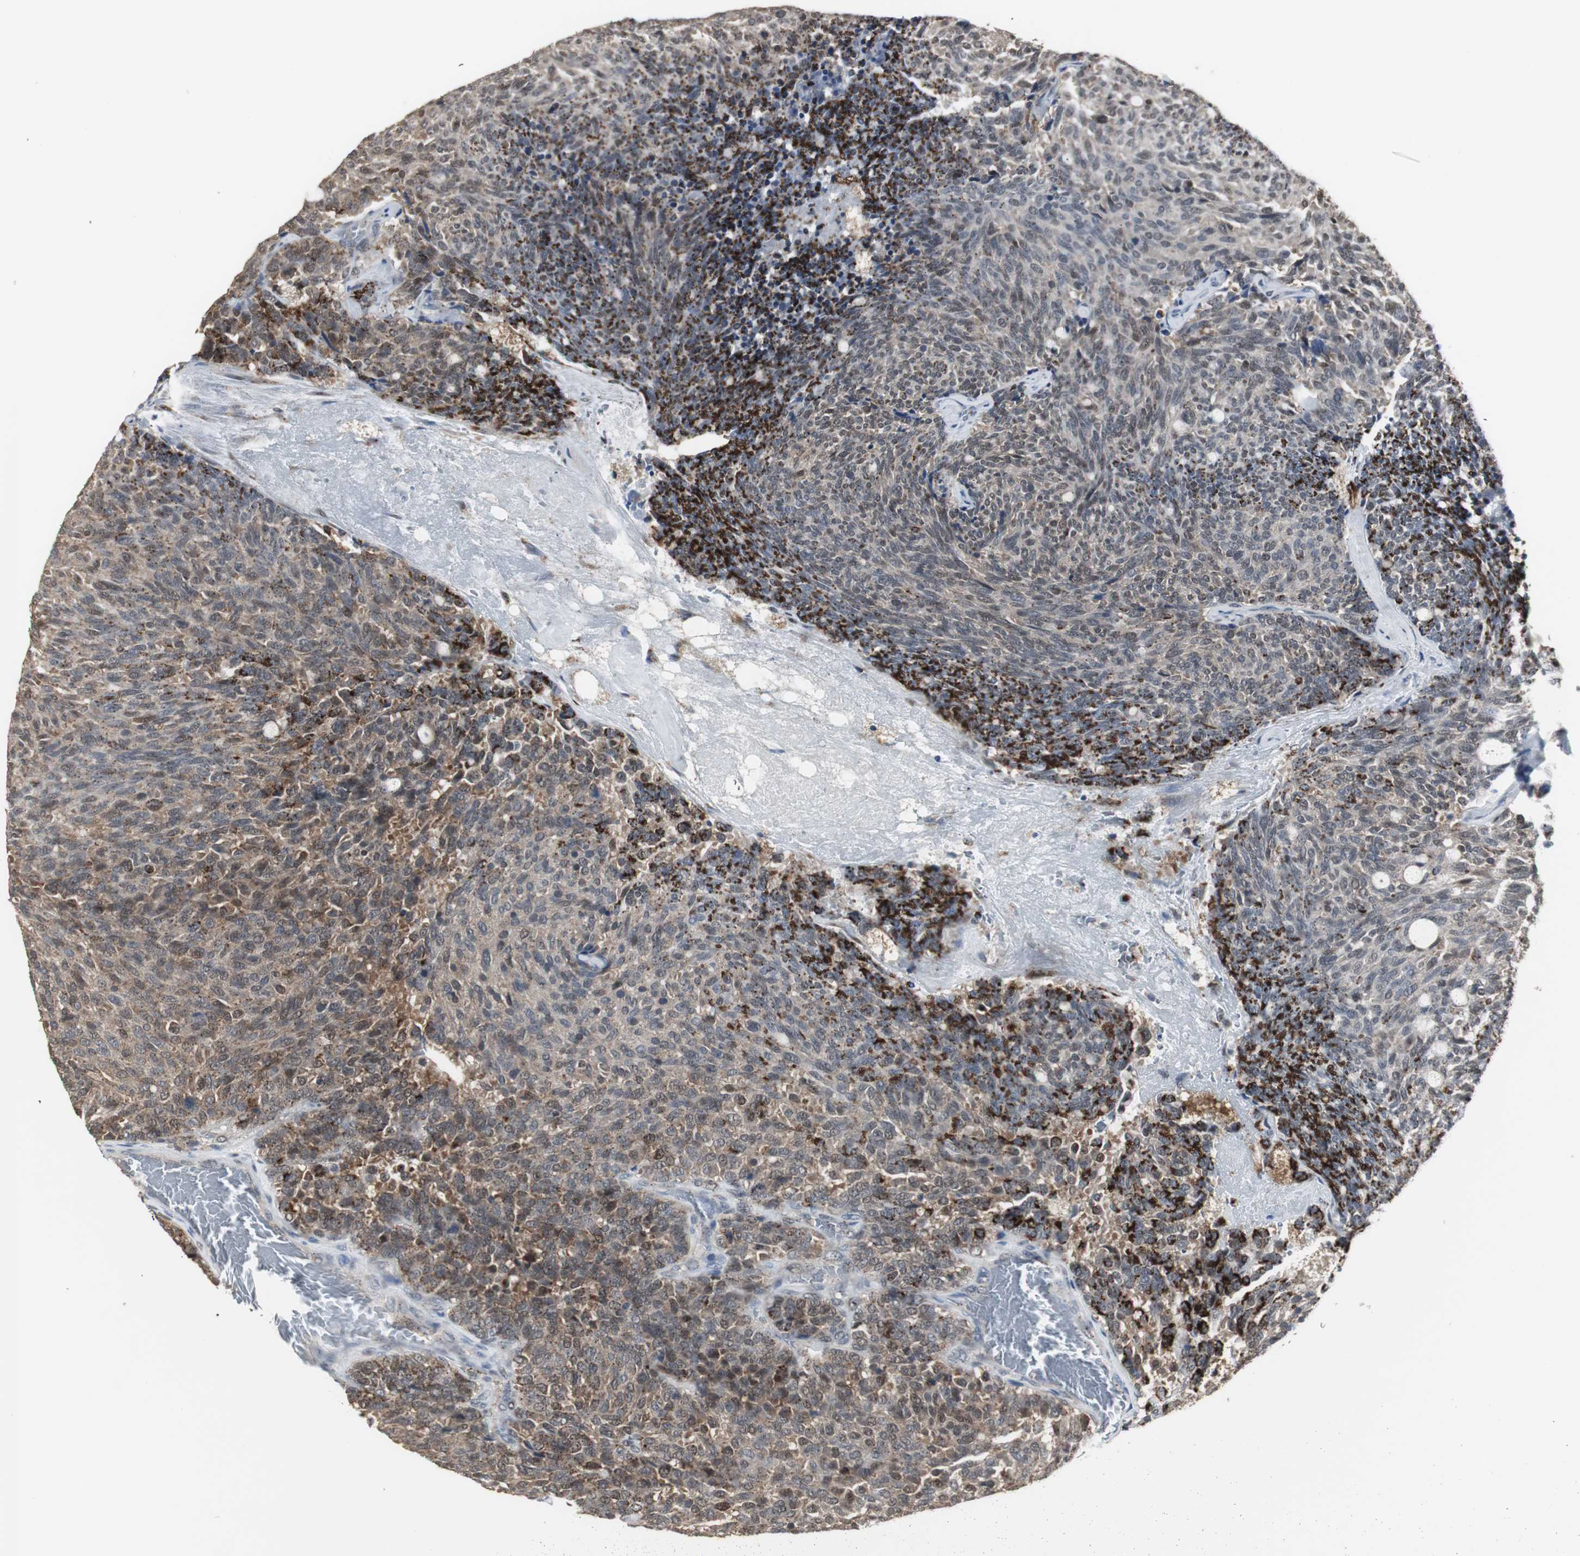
{"staining": {"intensity": "moderate", "quantity": ">75%", "location": "cytoplasmic/membranous,nuclear"}, "tissue": "carcinoid", "cell_type": "Tumor cells", "image_type": "cancer", "snomed": [{"axis": "morphology", "description": "Carcinoid, malignant, NOS"}, {"axis": "topography", "description": "Pancreas"}], "caption": "Carcinoid stained with immunohistochemistry (IHC) reveals moderate cytoplasmic/membranous and nuclear expression in about >75% of tumor cells.", "gene": "PLIN3", "patient": {"sex": "female", "age": 54}}